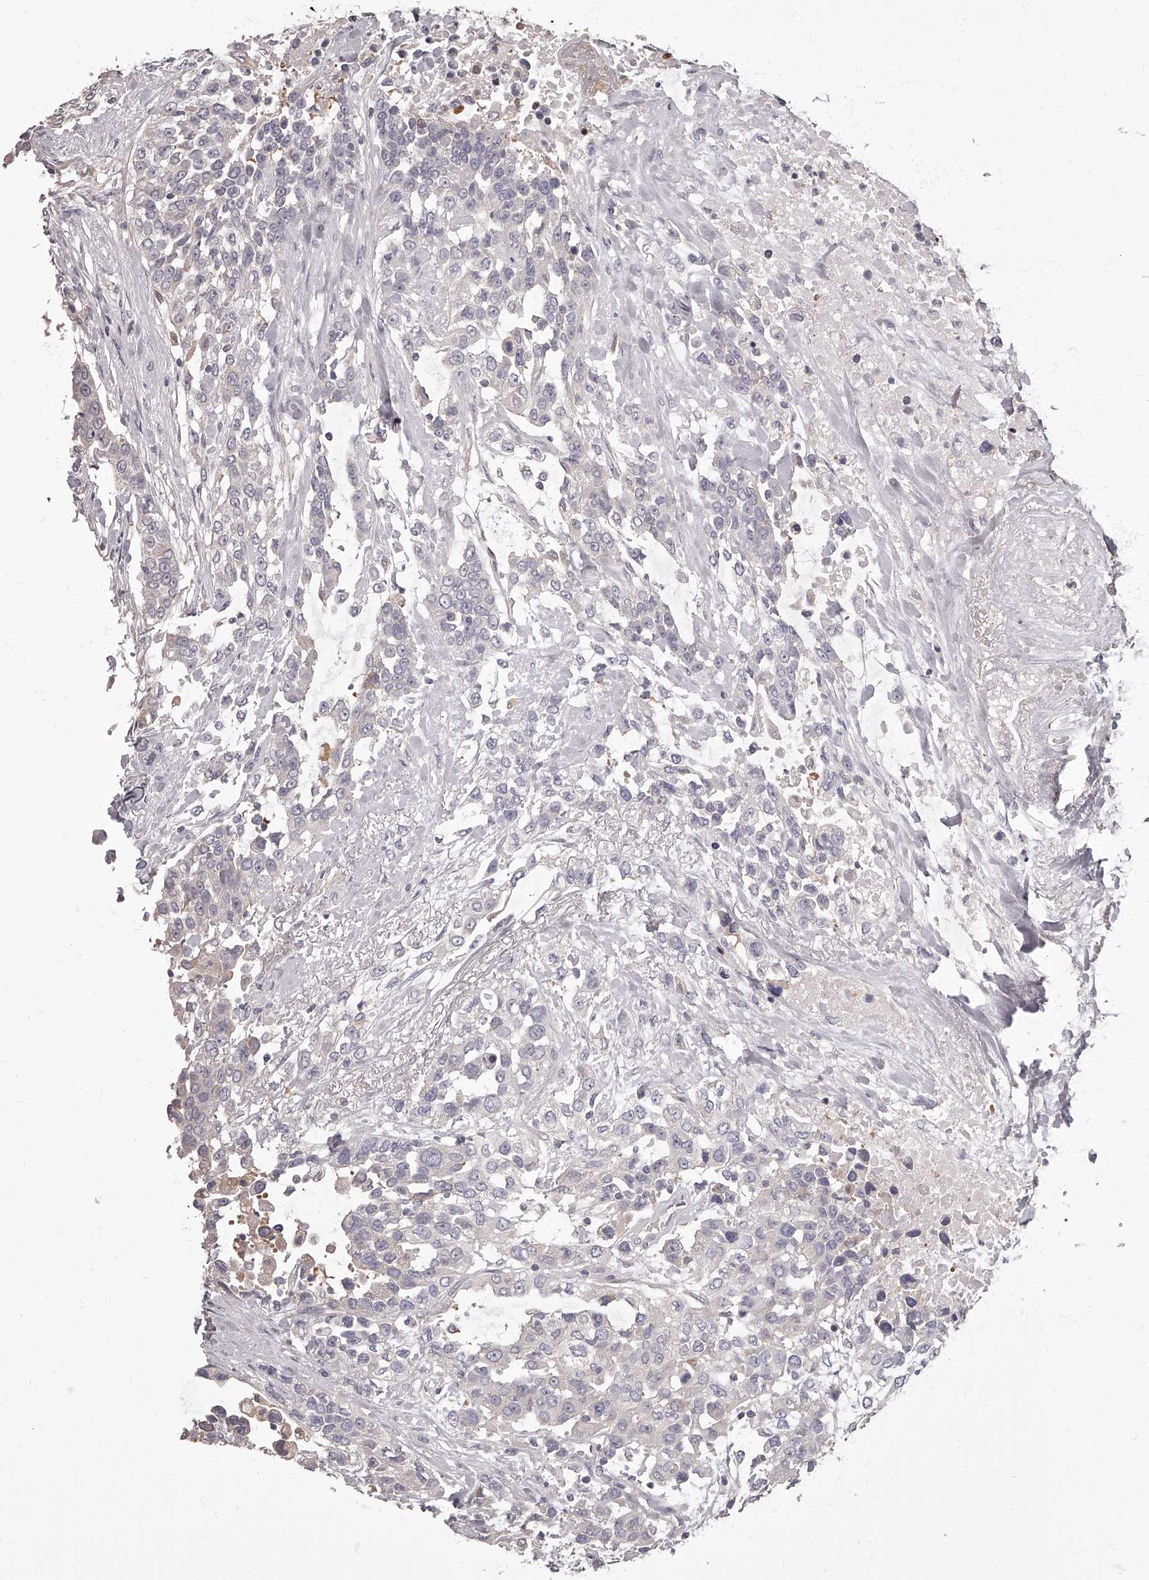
{"staining": {"intensity": "negative", "quantity": "none", "location": "none"}, "tissue": "urothelial cancer", "cell_type": "Tumor cells", "image_type": "cancer", "snomed": [{"axis": "morphology", "description": "Urothelial carcinoma, High grade"}, {"axis": "topography", "description": "Urinary bladder"}], "caption": "The micrograph demonstrates no staining of tumor cells in urothelial cancer.", "gene": "APEH", "patient": {"sex": "female", "age": 80}}